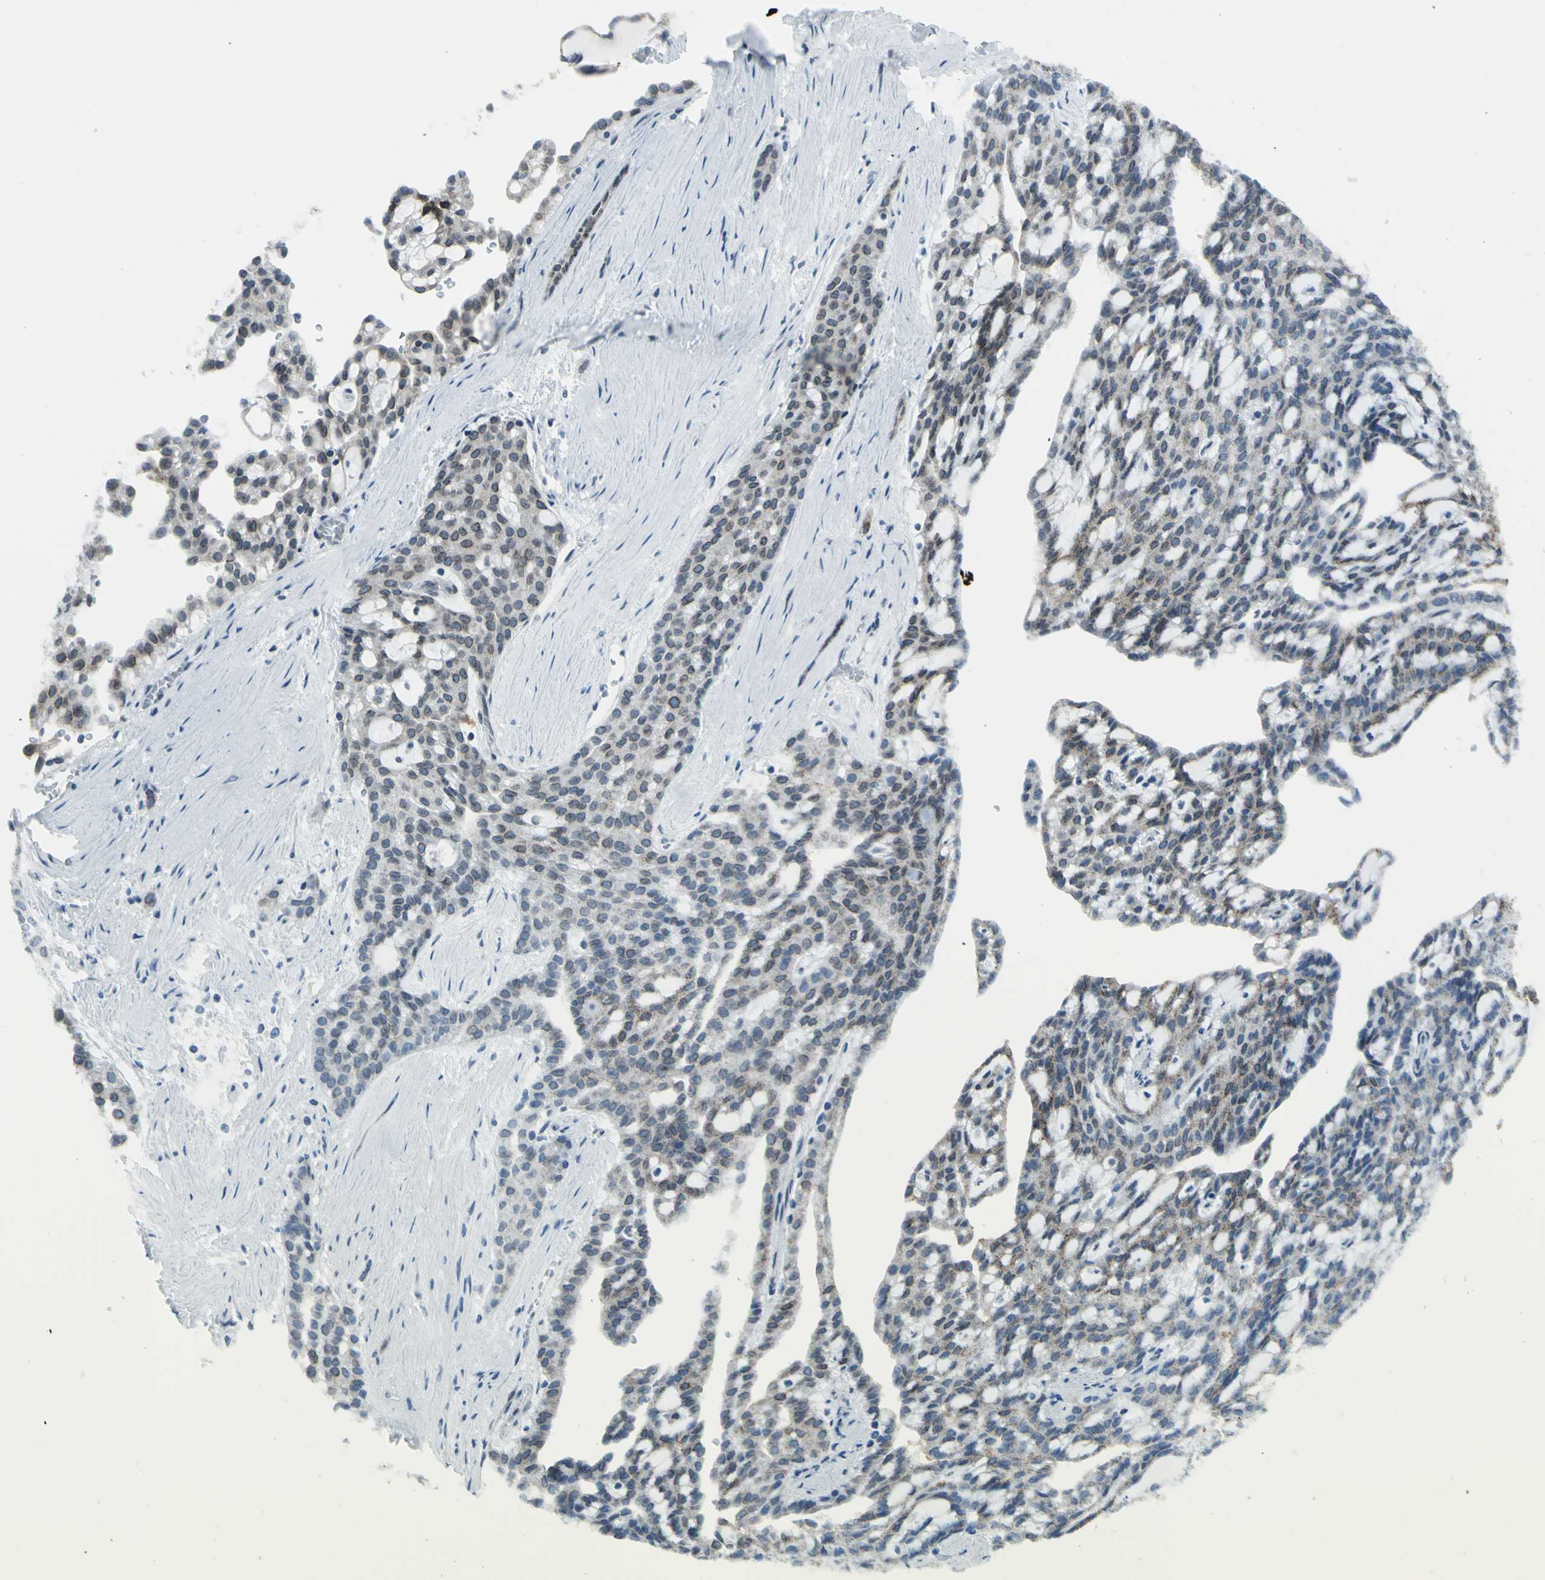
{"staining": {"intensity": "weak", "quantity": "25%-75%", "location": "cytoplasmic/membranous,nuclear"}, "tissue": "renal cancer", "cell_type": "Tumor cells", "image_type": "cancer", "snomed": [{"axis": "morphology", "description": "Adenocarcinoma, NOS"}, {"axis": "topography", "description": "Kidney"}], "caption": "Adenocarcinoma (renal) stained with a protein marker shows weak staining in tumor cells.", "gene": "SNUPN", "patient": {"sex": "male", "age": 63}}